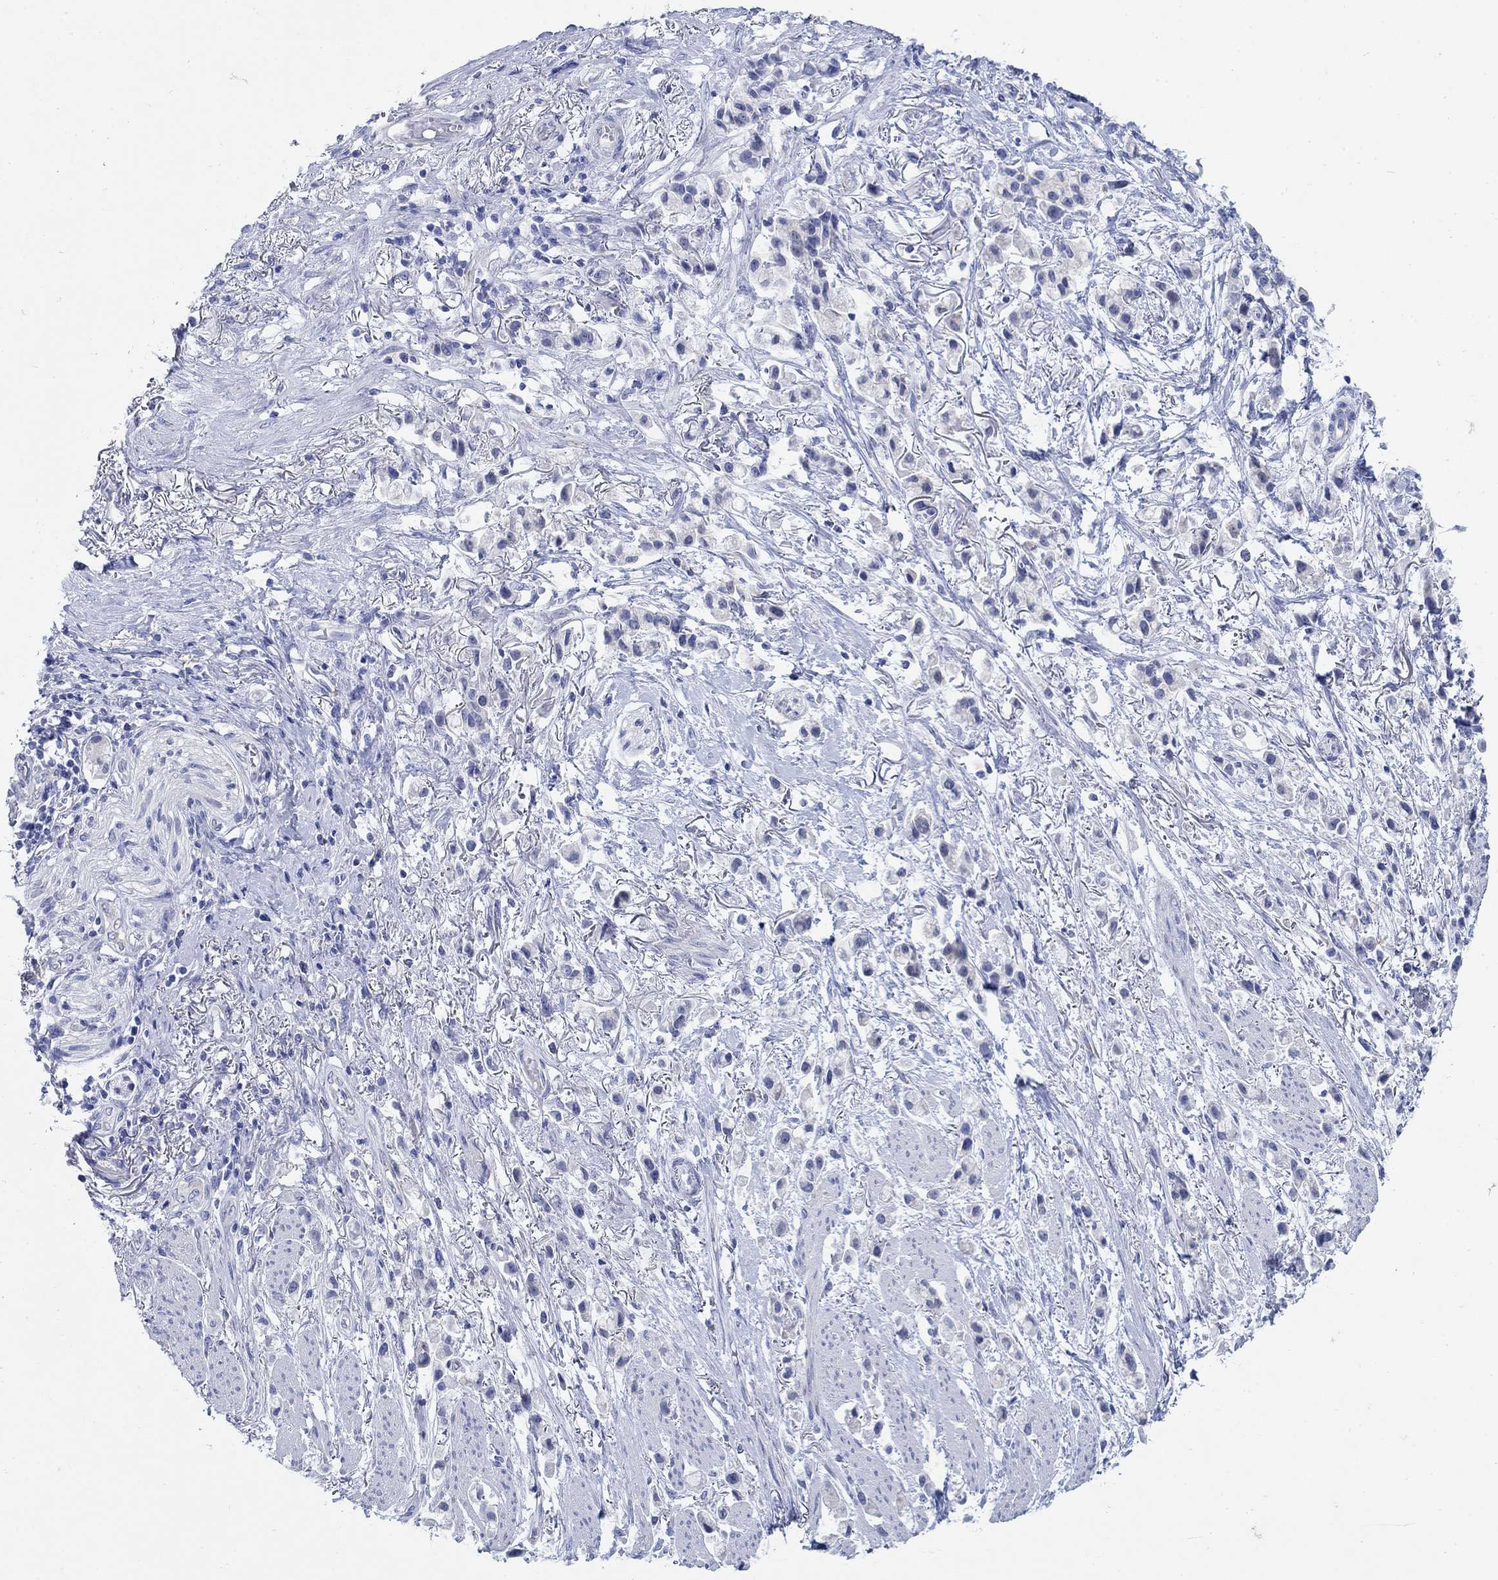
{"staining": {"intensity": "negative", "quantity": "none", "location": "none"}, "tissue": "stomach cancer", "cell_type": "Tumor cells", "image_type": "cancer", "snomed": [{"axis": "morphology", "description": "Adenocarcinoma, NOS"}, {"axis": "topography", "description": "Stomach"}], "caption": "Immunohistochemistry (IHC) of human stomach adenocarcinoma demonstrates no positivity in tumor cells. (DAB immunohistochemistry (IHC) visualized using brightfield microscopy, high magnification).", "gene": "ZDHHC14", "patient": {"sex": "female", "age": 81}}